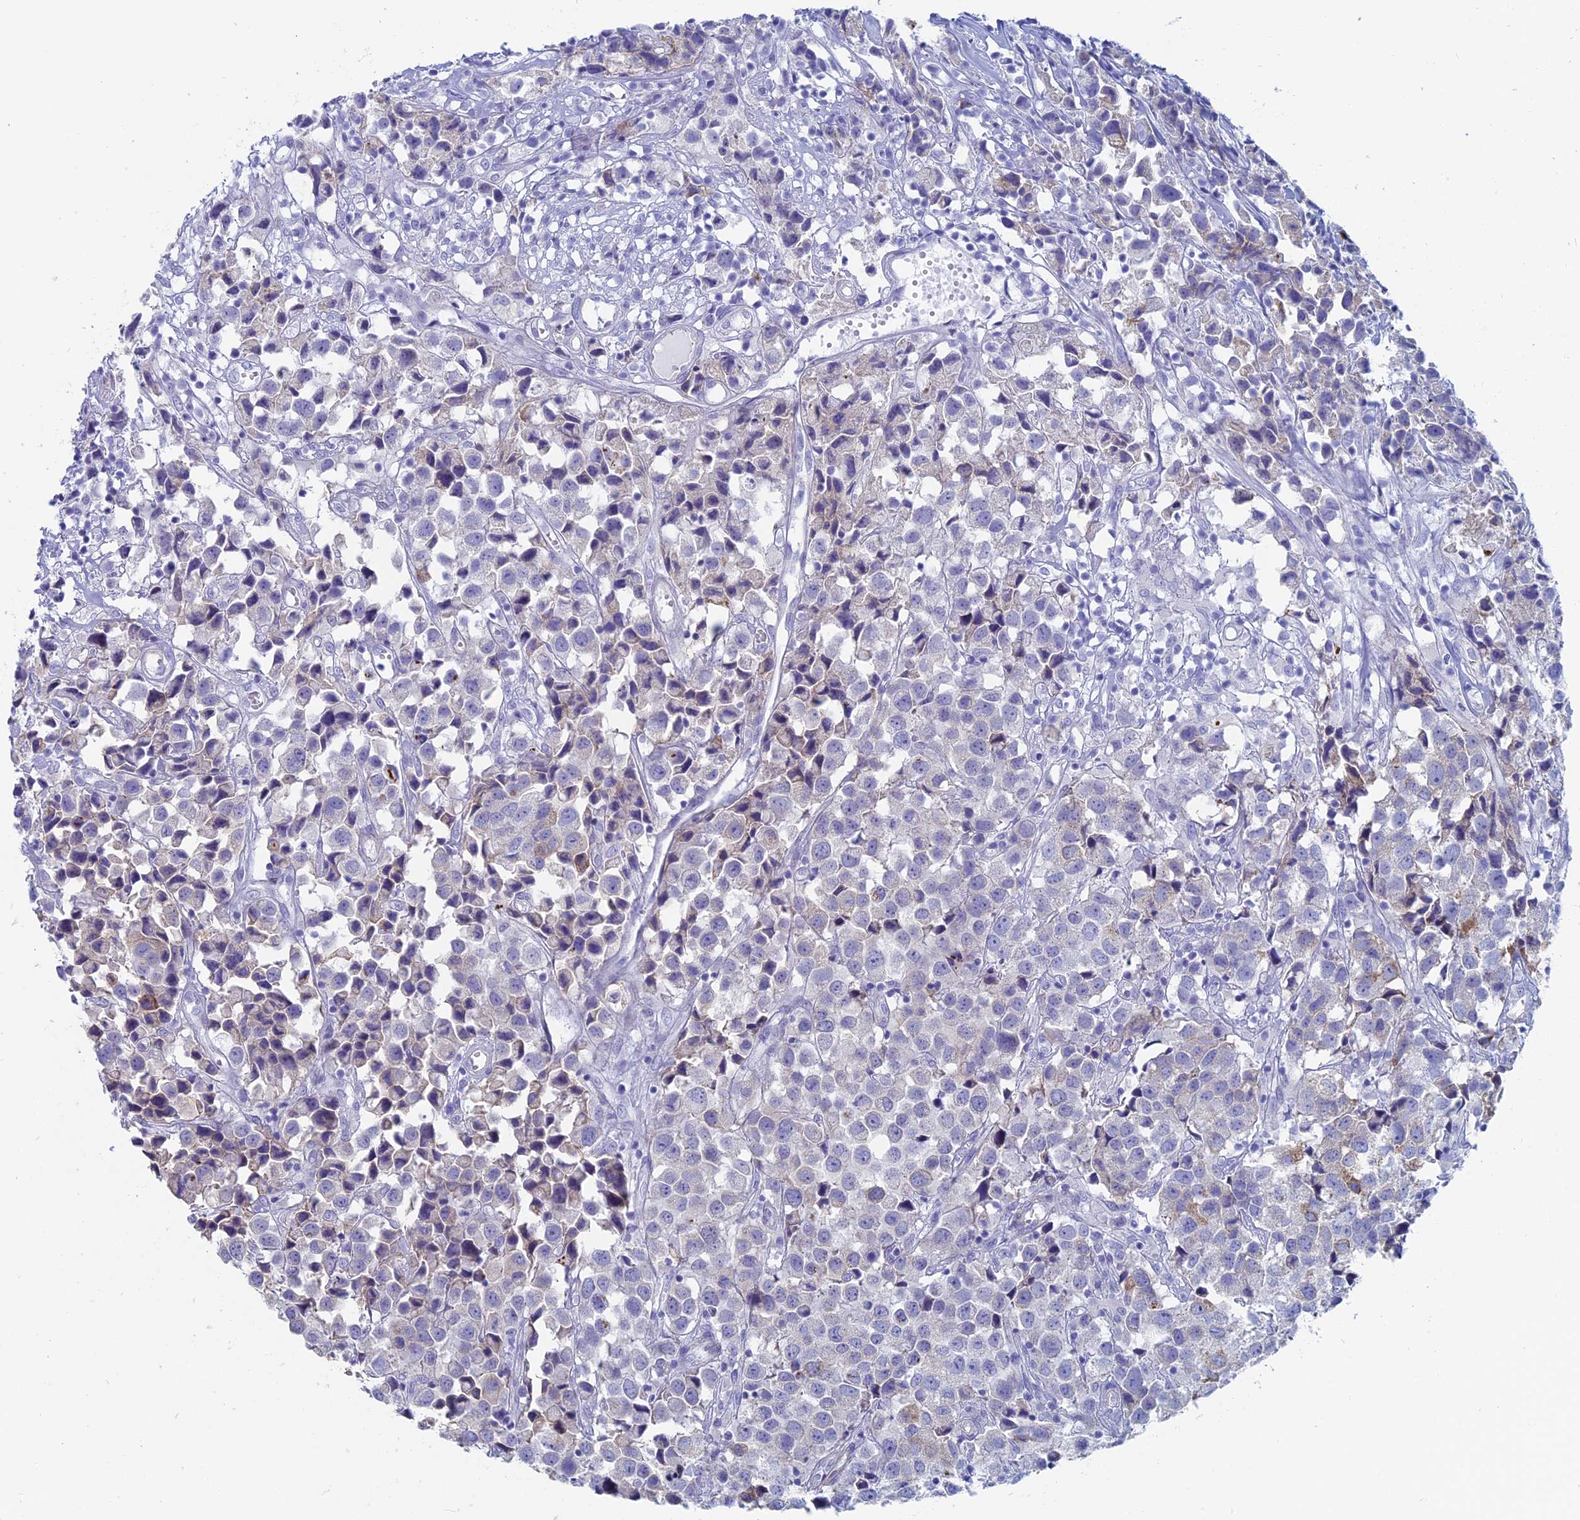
{"staining": {"intensity": "weak", "quantity": "<25%", "location": "cytoplasmic/membranous"}, "tissue": "urothelial cancer", "cell_type": "Tumor cells", "image_type": "cancer", "snomed": [{"axis": "morphology", "description": "Urothelial carcinoma, High grade"}, {"axis": "topography", "description": "Urinary bladder"}], "caption": "There is no significant positivity in tumor cells of urothelial cancer.", "gene": "MAGEB6", "patient": {"sex": "female", "age": 75}}